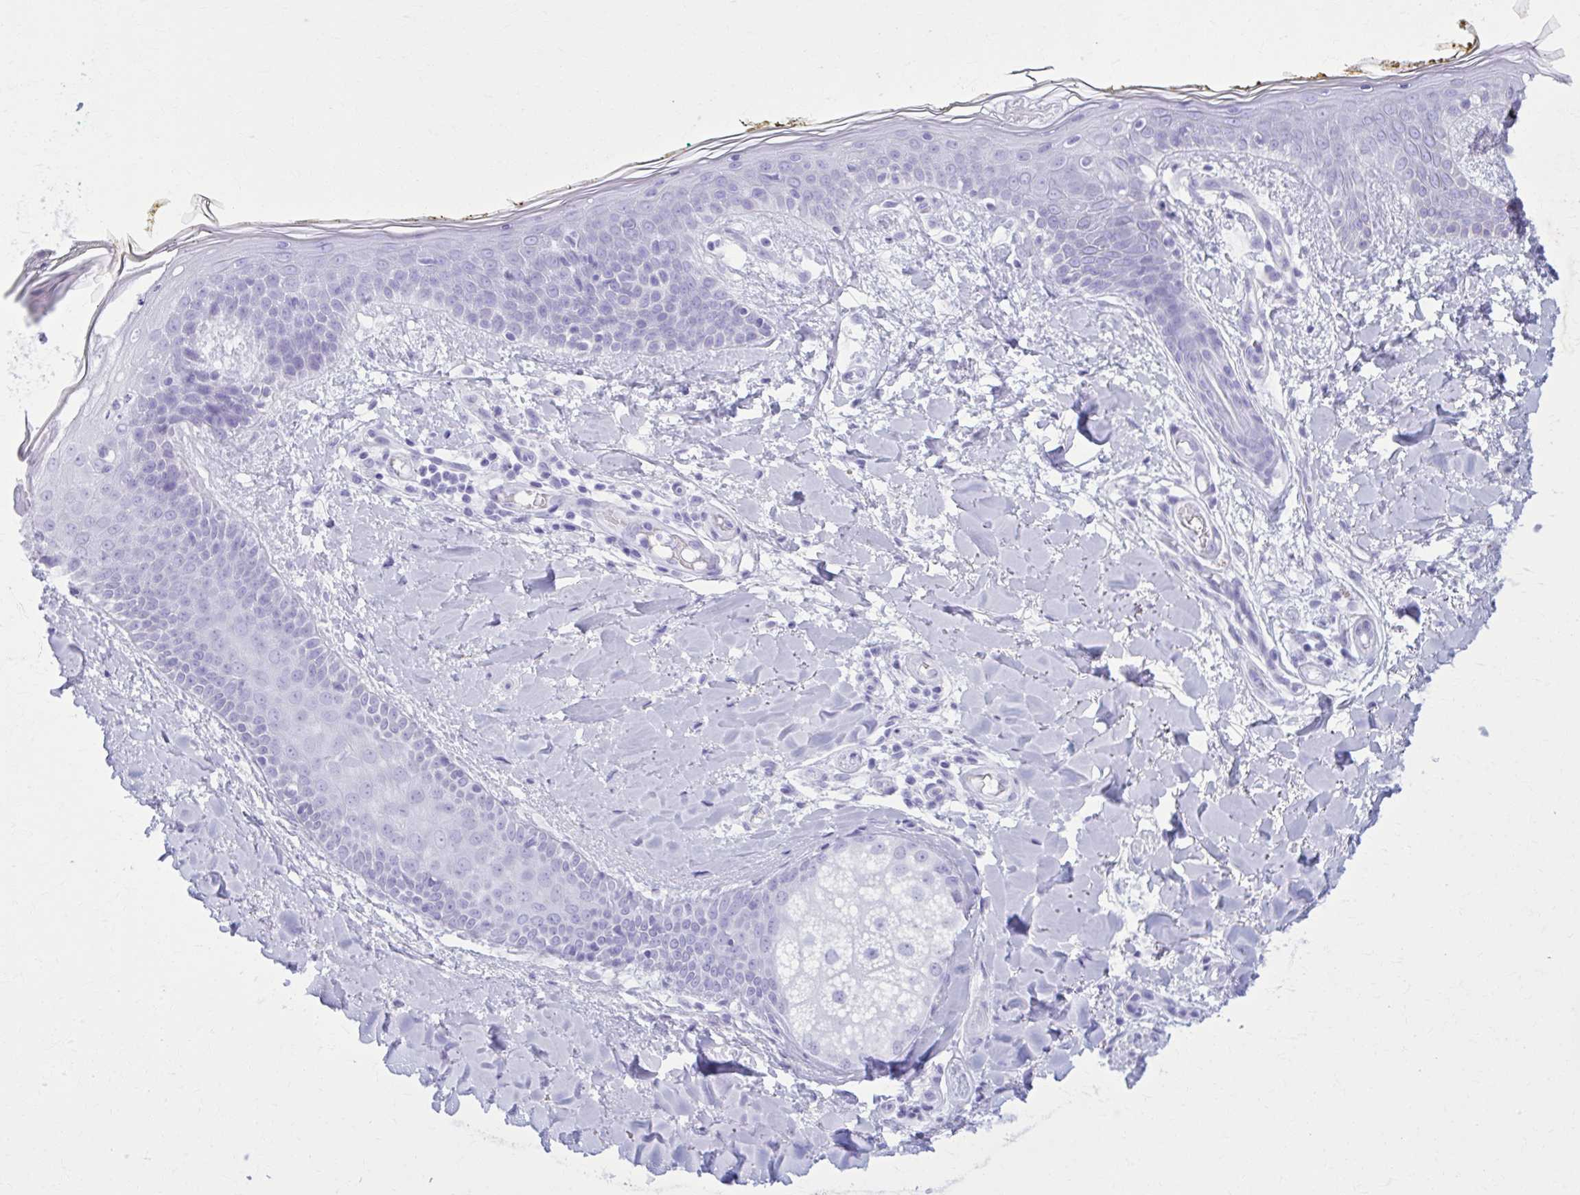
{"staining": {"intensity": "negative", "quantity": "none", "location": "none"}, "tissue": "skin", "cell_type": "Fibroblasts", "image_type": "normal", "snomed": [{"axis": "morphology", "description": "Normal tissue, NOS"}, {"axis": "topography", "description": "Skin"}], "caption": "Skin stained for a protein using immunohistochemistry demonstrates no positivity fibroblasts.", "gene": "FAP", "patient": {"sex": "female", "age": 34}}